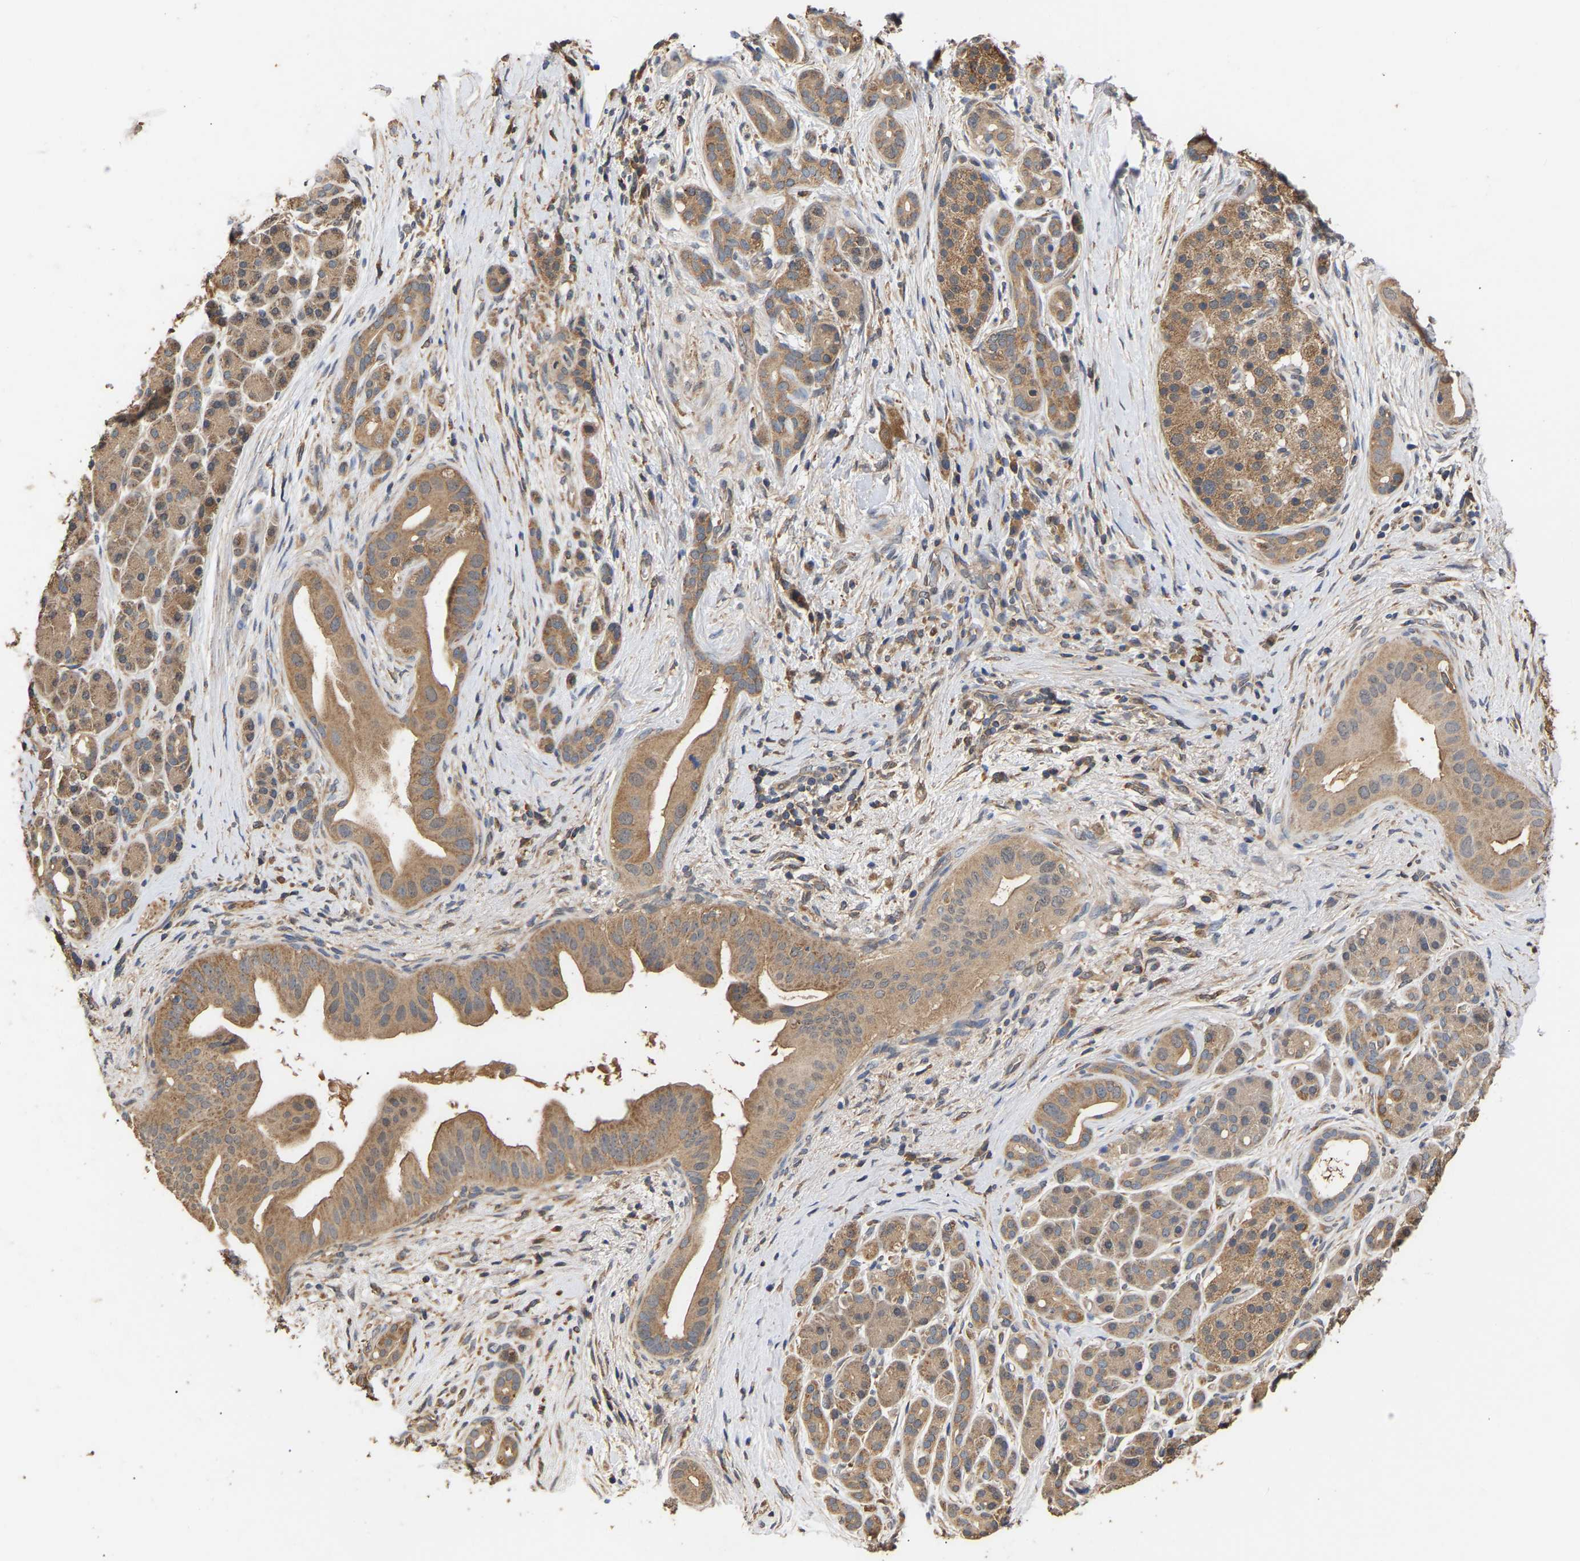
{"staining": {"intensity": "moderate", "quantity": ">75%", "location": "cytoplasmic/membranous"}, "tissue": "pancreatic cancer", "cell_type": "Tumor cells", "image_type": "cancer", "snomed": [{"axis": "morphology", "description": "Adenocarcinoma, NOS"}, {"axis": "topography", "description": "Pancreas"}], "caption": "A brown stain shows moderate cytoplasmic/membranous staining of a protein in pancreatic cancer tumor cells.", "gene": "ZNF26", "patient": {"sex": "male", "age": 55}}